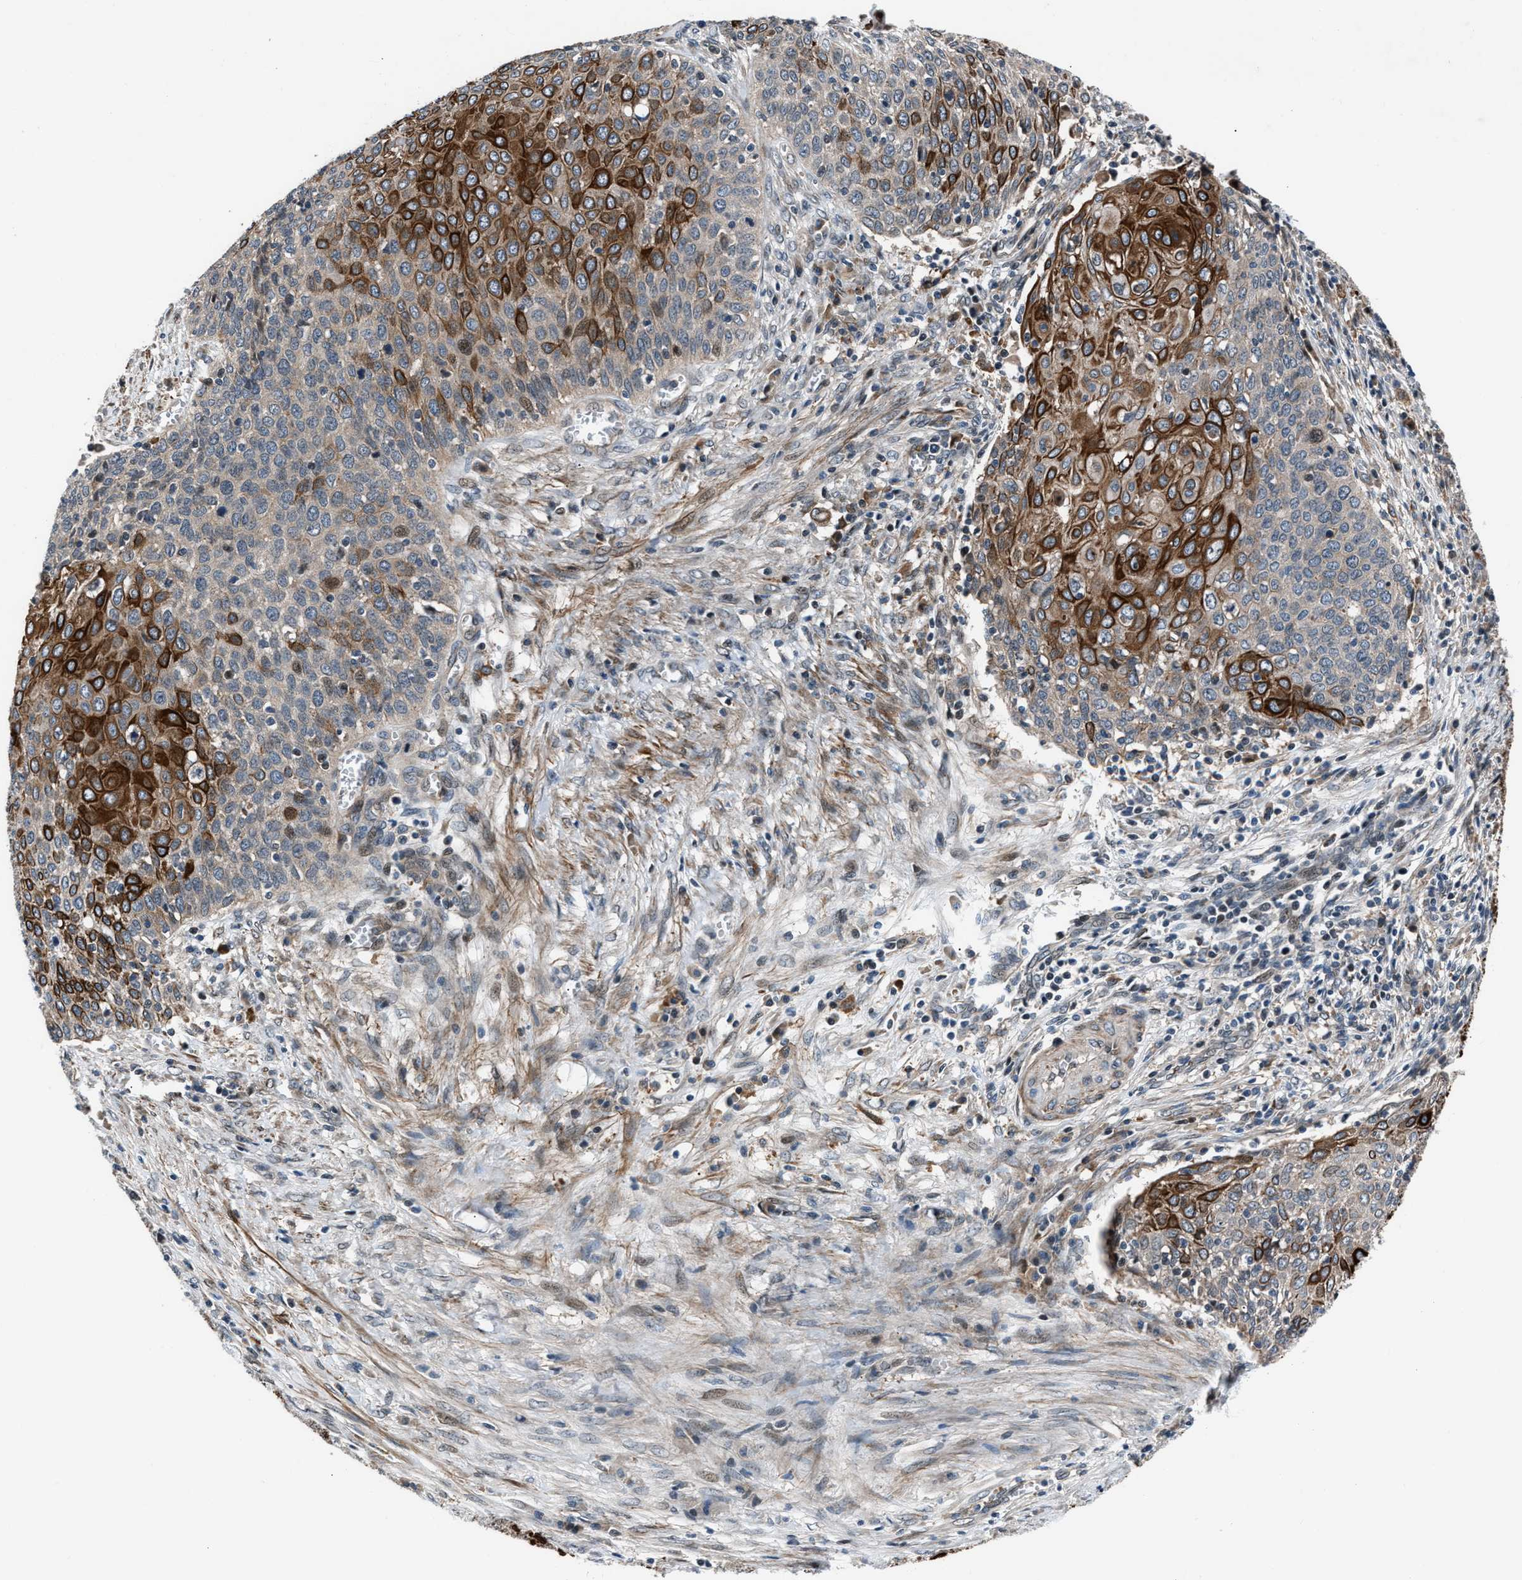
{"staining": {"intensity": "moderate", "quantity": "25%-75%", "location": "cytoplasmic/membranous"}, "tissue": "cervical cancer", "cell_type": "Tumor cells", "image_type": "cancer", "snomed": [{"axis": "morphology", "description": "Squamous cell carcinoma, NOS"}, {"axis": "topography", "description": "Cervix"}], "caption": "DAB (3,3'-diaminobenzidine) immunohistochemical staining of human cervical squamous cell carcinoma displays moderate cytoplasmic/membranous protein positivity in approximately 25%-75% of tumor cells. (DAB IHC with brightfield microscopy, high magnification).", "gene": "DYNC2I1", "patient": {"sex": "female", "age": 39}}